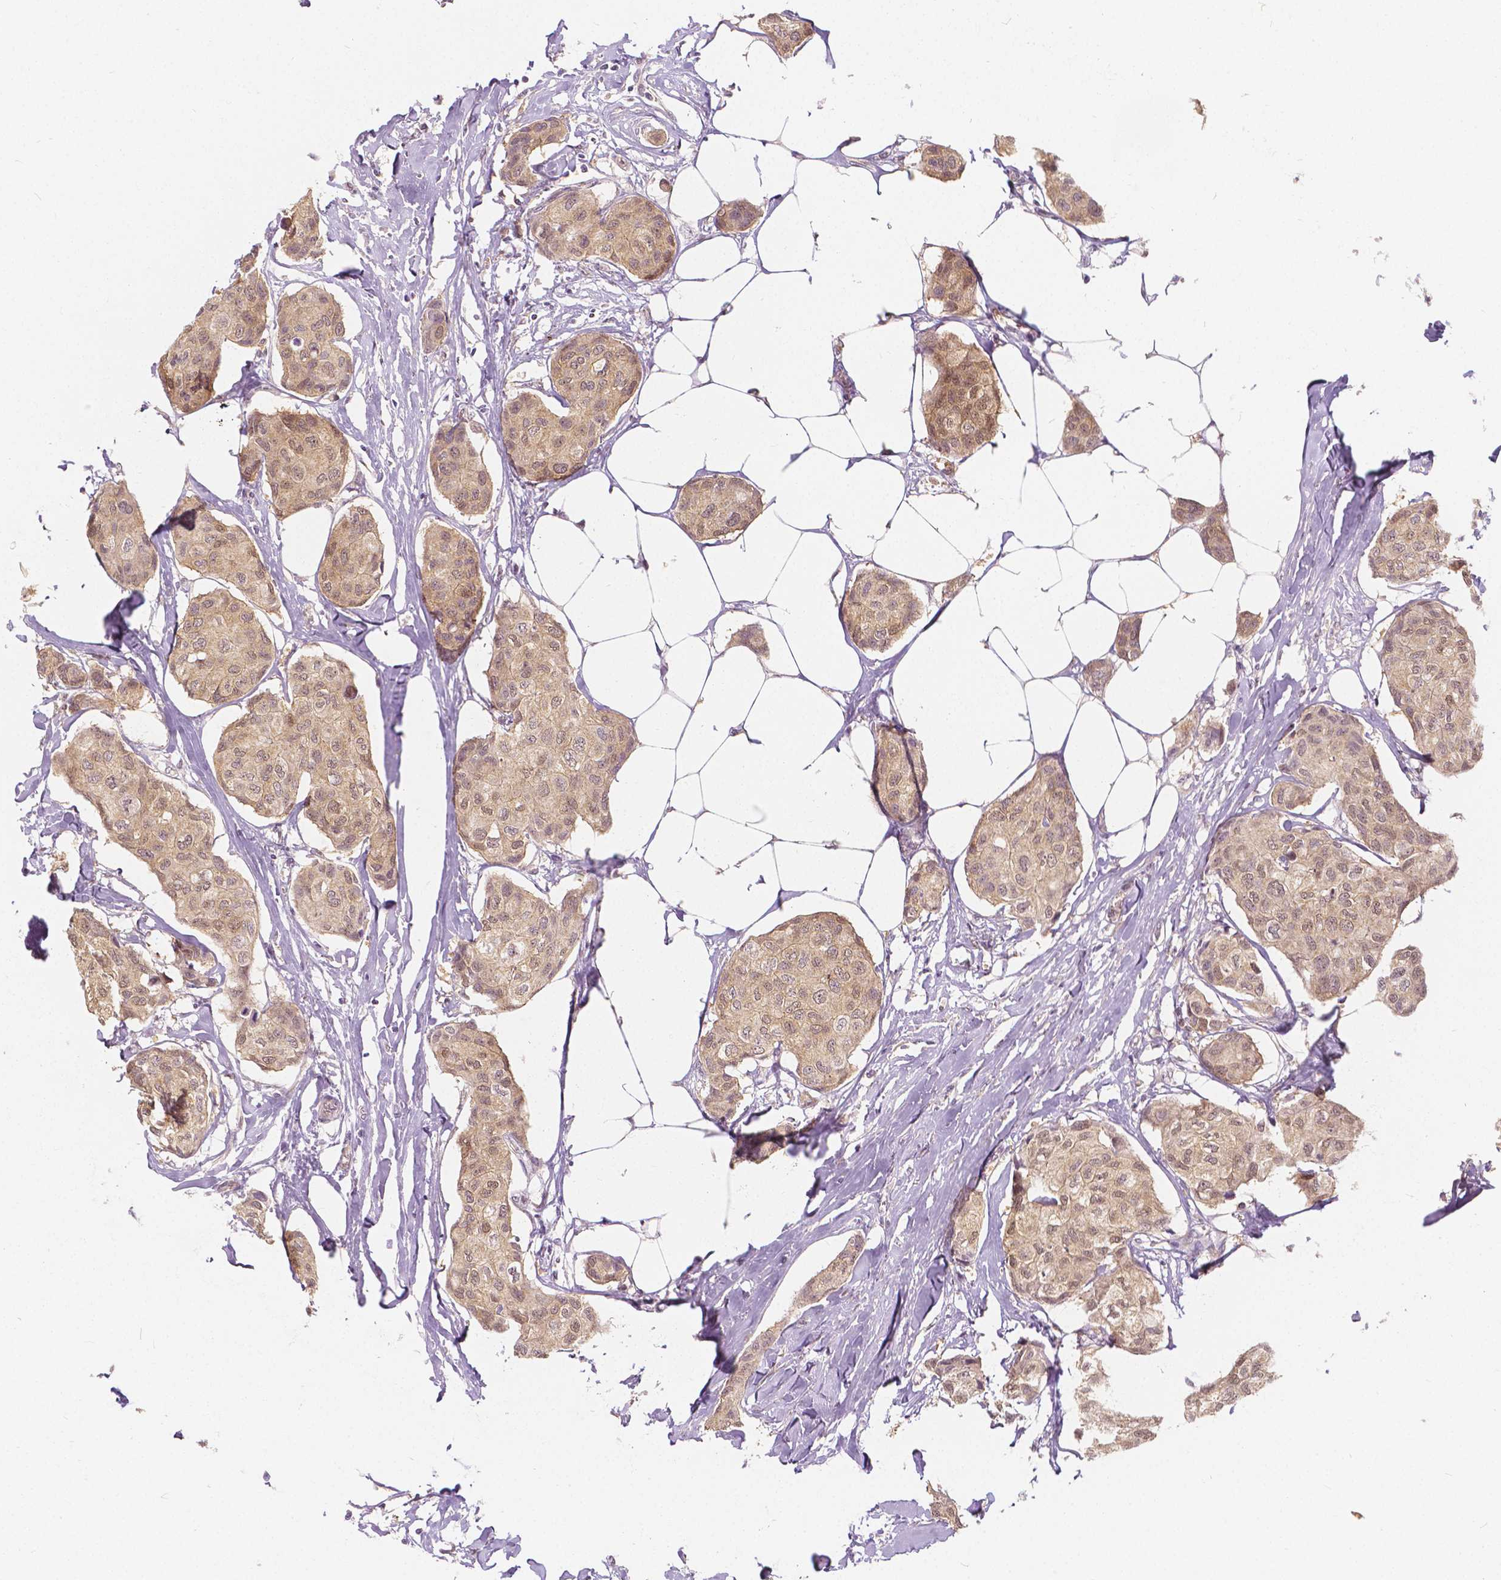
{"staining": {"intensity": "moderate", "quantity": ">75%", "location": "cytoplasmic/membranous,nuclear"}, "tissue": "breast cancer", "cell_type": "Tumor cells", "image_type": "cancer", "snomed": [{"axis": "morphology", "description": "Duct carcinoma"}, {"axis": "topography", "description": "Breast"}], "caption": "Immunohistochemical staining of human breast intraductal carcinoma shows moderate cytoplasmic/membranous and nuclear protein positivity in approximately >75% of tumor cells.", "gene": "NAPRT", "patient": {"sex": "female", "age": 80}}